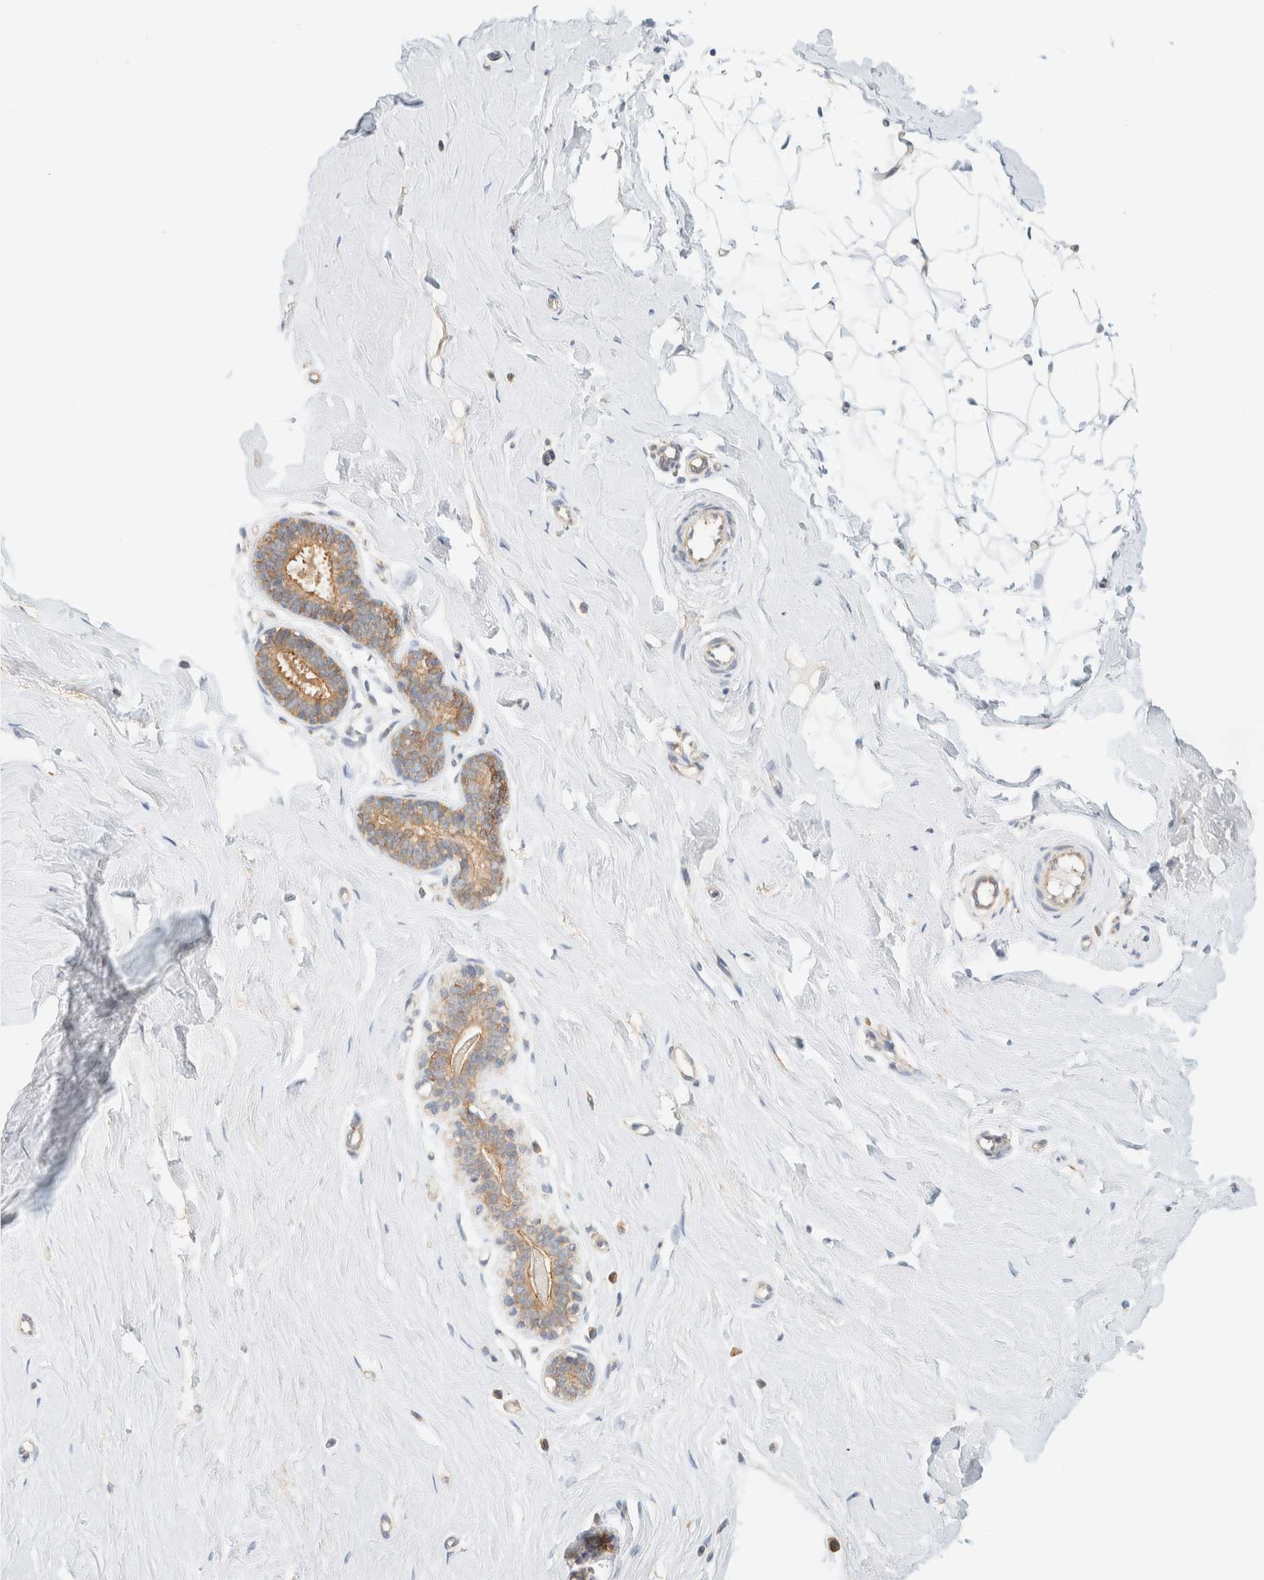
{"staining": {"intensity": "negative", "quantity": "none", "location": "none"}, "tissue": "breast", "cell_type": "Adipocytes", "image_type": "normal", "snomed": [{"axis": "morphology", "description": "Normal tissue, NOS"}, {"axis": "topography", "description": "Breast"}], "caption": "DAB (3,3'-diaminobenzidine) immunohistochemical staining of benign breast exhibits no significant expression in adipocytes. (DAB IHC with hematoxylin counter stain).", "gene": "TBC1D8B", "patient": {"sex": "female", "age": 23}}